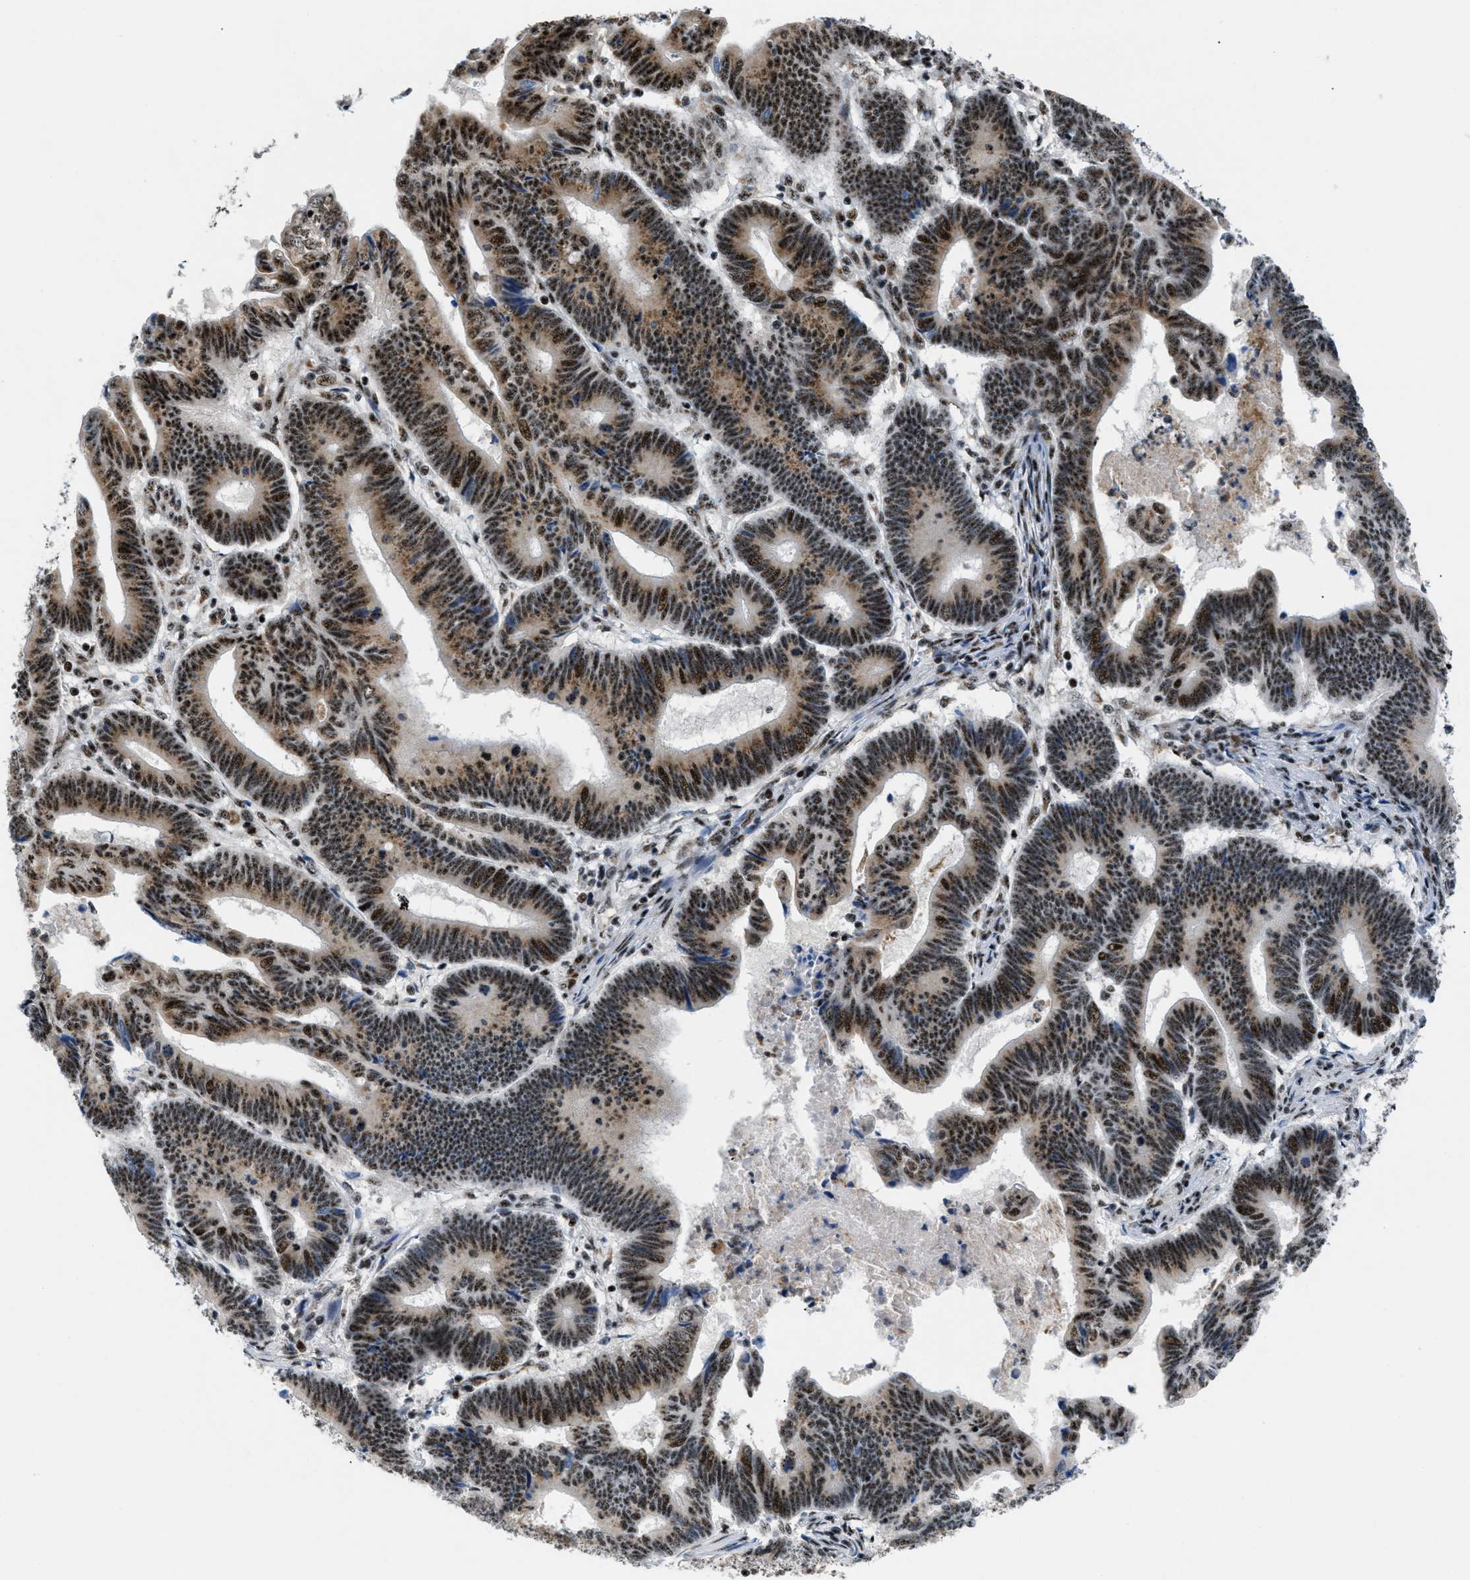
{"staining": {"intensity": "strong", "quantity": ">75%", "location": "cytoplasmic/membranous,nuclear"}, "tissue": "pancreatic cancer", "cell_type": "Tumor cells", "image_type": "cancer", "snomed": [{"axis": "morphology", "description": "Adenocarcinoma, NOS"}, {"axis": "topography", "description": "Pancreas"}], "caption": "This histopathology image exhibits pancreatic adenocarcinoma stained with immunohistochemistry to label a protein in brown. The cytoplasmic/membranous and nuclear of tumor cells show strong positivity for the protein. Nuclei are counter-stained blue.", "gene": "CDR2", "patient": {"sex": "female", "age": 70}}